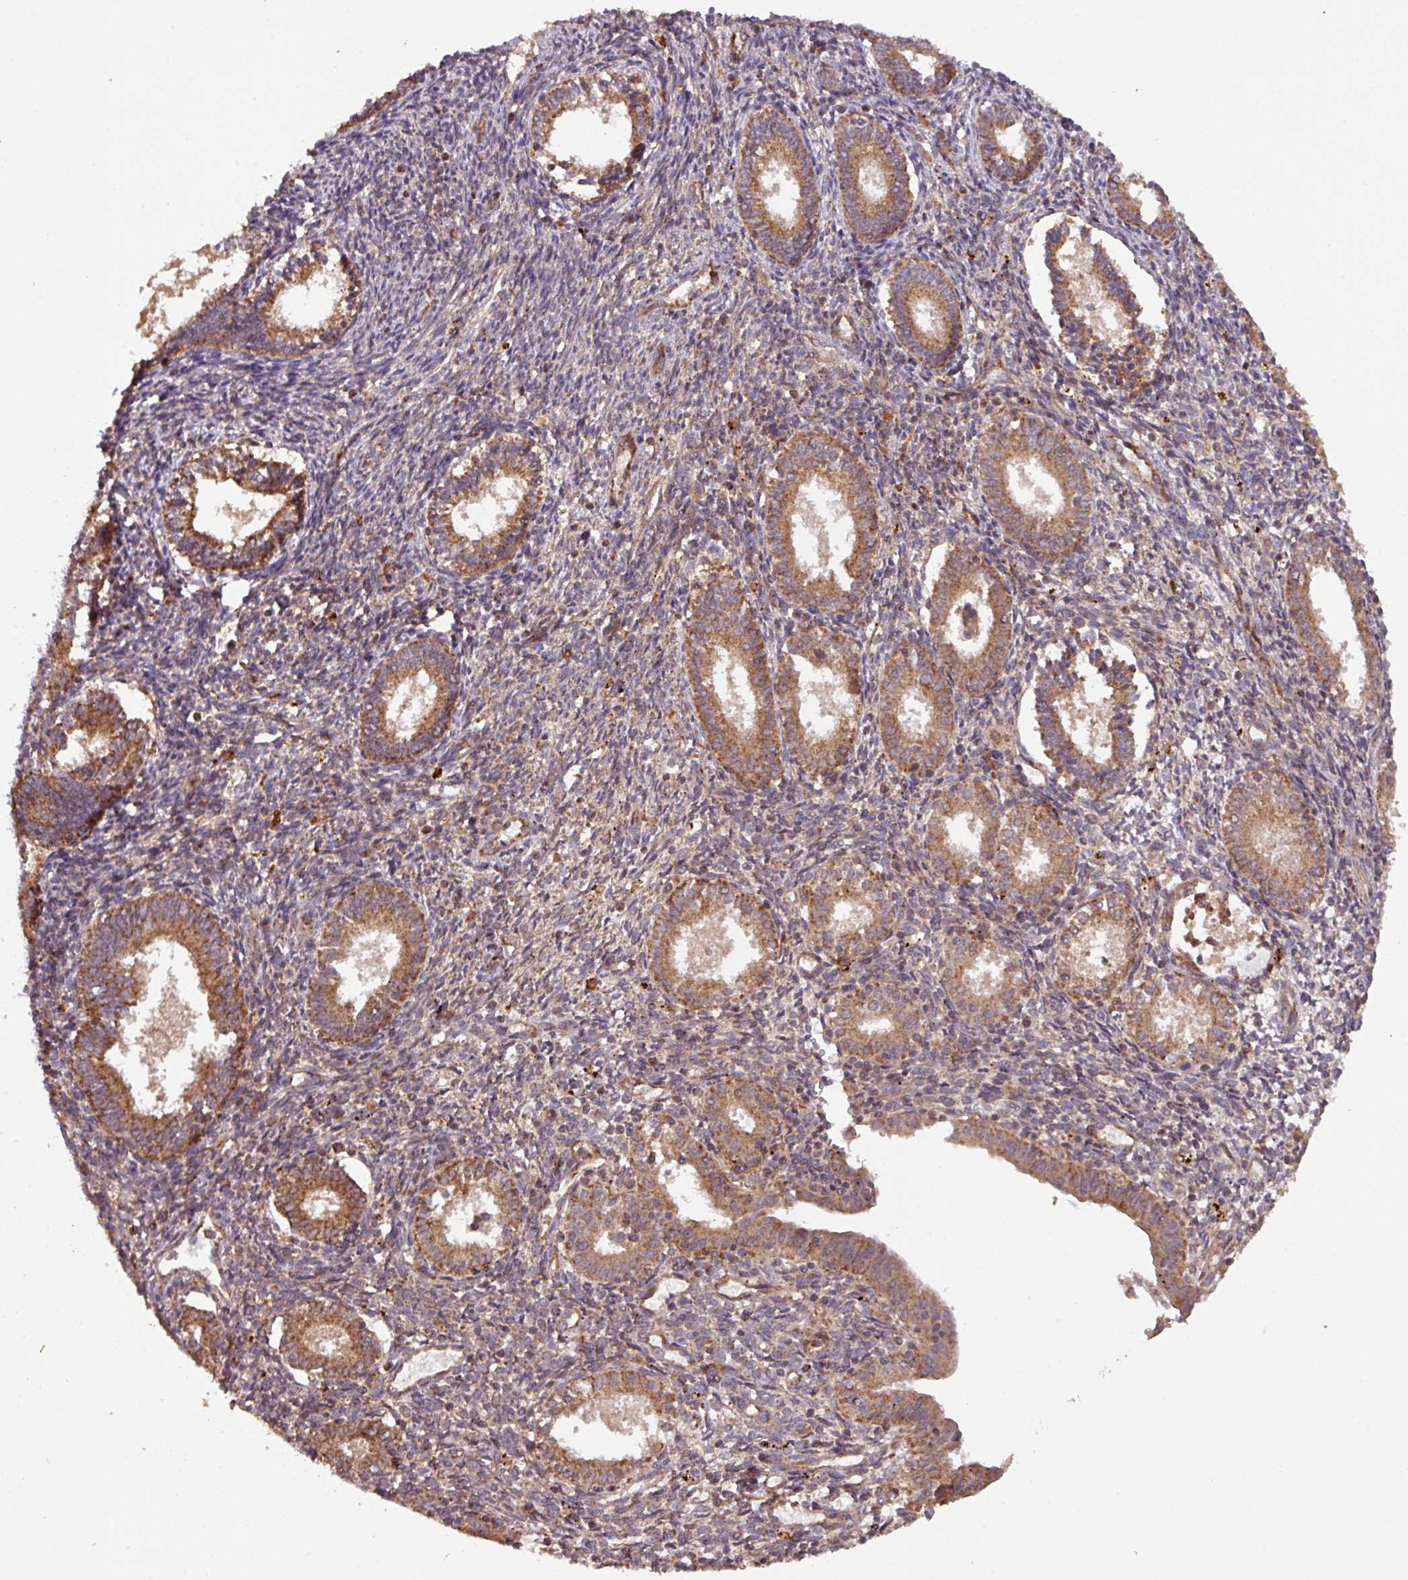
{"staining": {"intensity": "weak", "quantity": "25%-75%", "location": "cytoplasmic/membranous"}, "tissue": "endometrium", "cell_type": "Cells in endometrial stroma", "image_type": "normal", "snomed": [{"axis": "morphology", "description": "Normal tissue, NOS"}, {"axis": "topography", "description": "Endometrium"}], "caption": "A histopathology image showing weak cytoplasmic/membranous positivity in approximately 25%-75% of cells in endometrial stroma in benign endometrium, as visualized by brown immunohistochemical staining.", "gene": "YPEL1", "patient": {"sex": "female", "age": 41}}